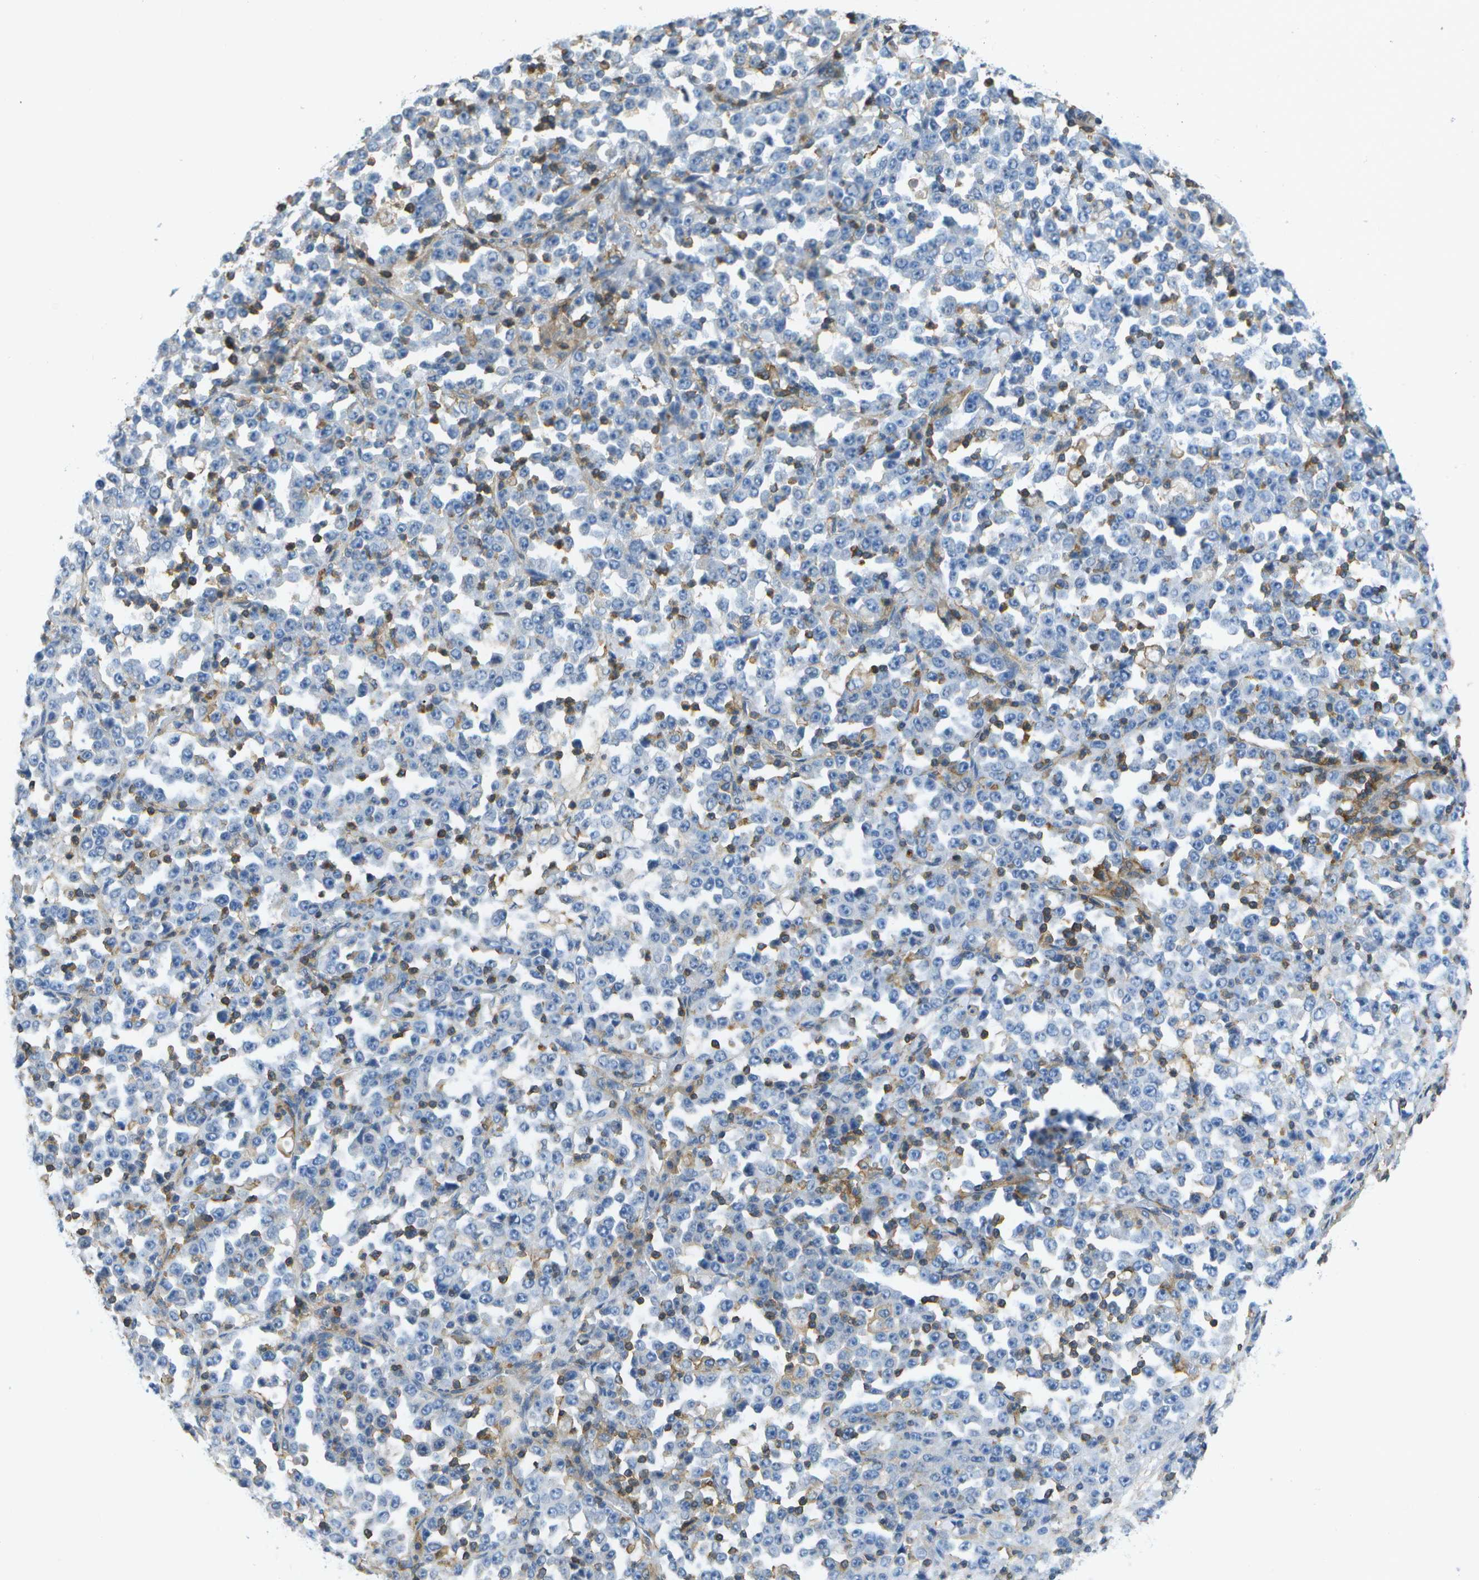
{"staining": {"intensity": "negative", "quantity": "none", "location": "none"}, "tissue": "stomach cancer", "cell_type": "Tumor cells", "image_type": "cancer", "snomed": [{"axis": "morphology", "description": "Normal tissue, NOS"}, {"axis": "morphology", "description": "Adenocarcinoma, NOS"}, {"axis": "topography", "description": "Stomach, upper"}, {"axis": "topography", "description": "Stomach"}], "caption": "Immunohistochemistry (IHC) of stomach adenocarcinoma shows no expression in tumor cells. (Brightfield microscopy of DAB immunohistochemistry at high magnification).", "gene": "RCSD1", "patient": {"sex": "male", "age": 59}}